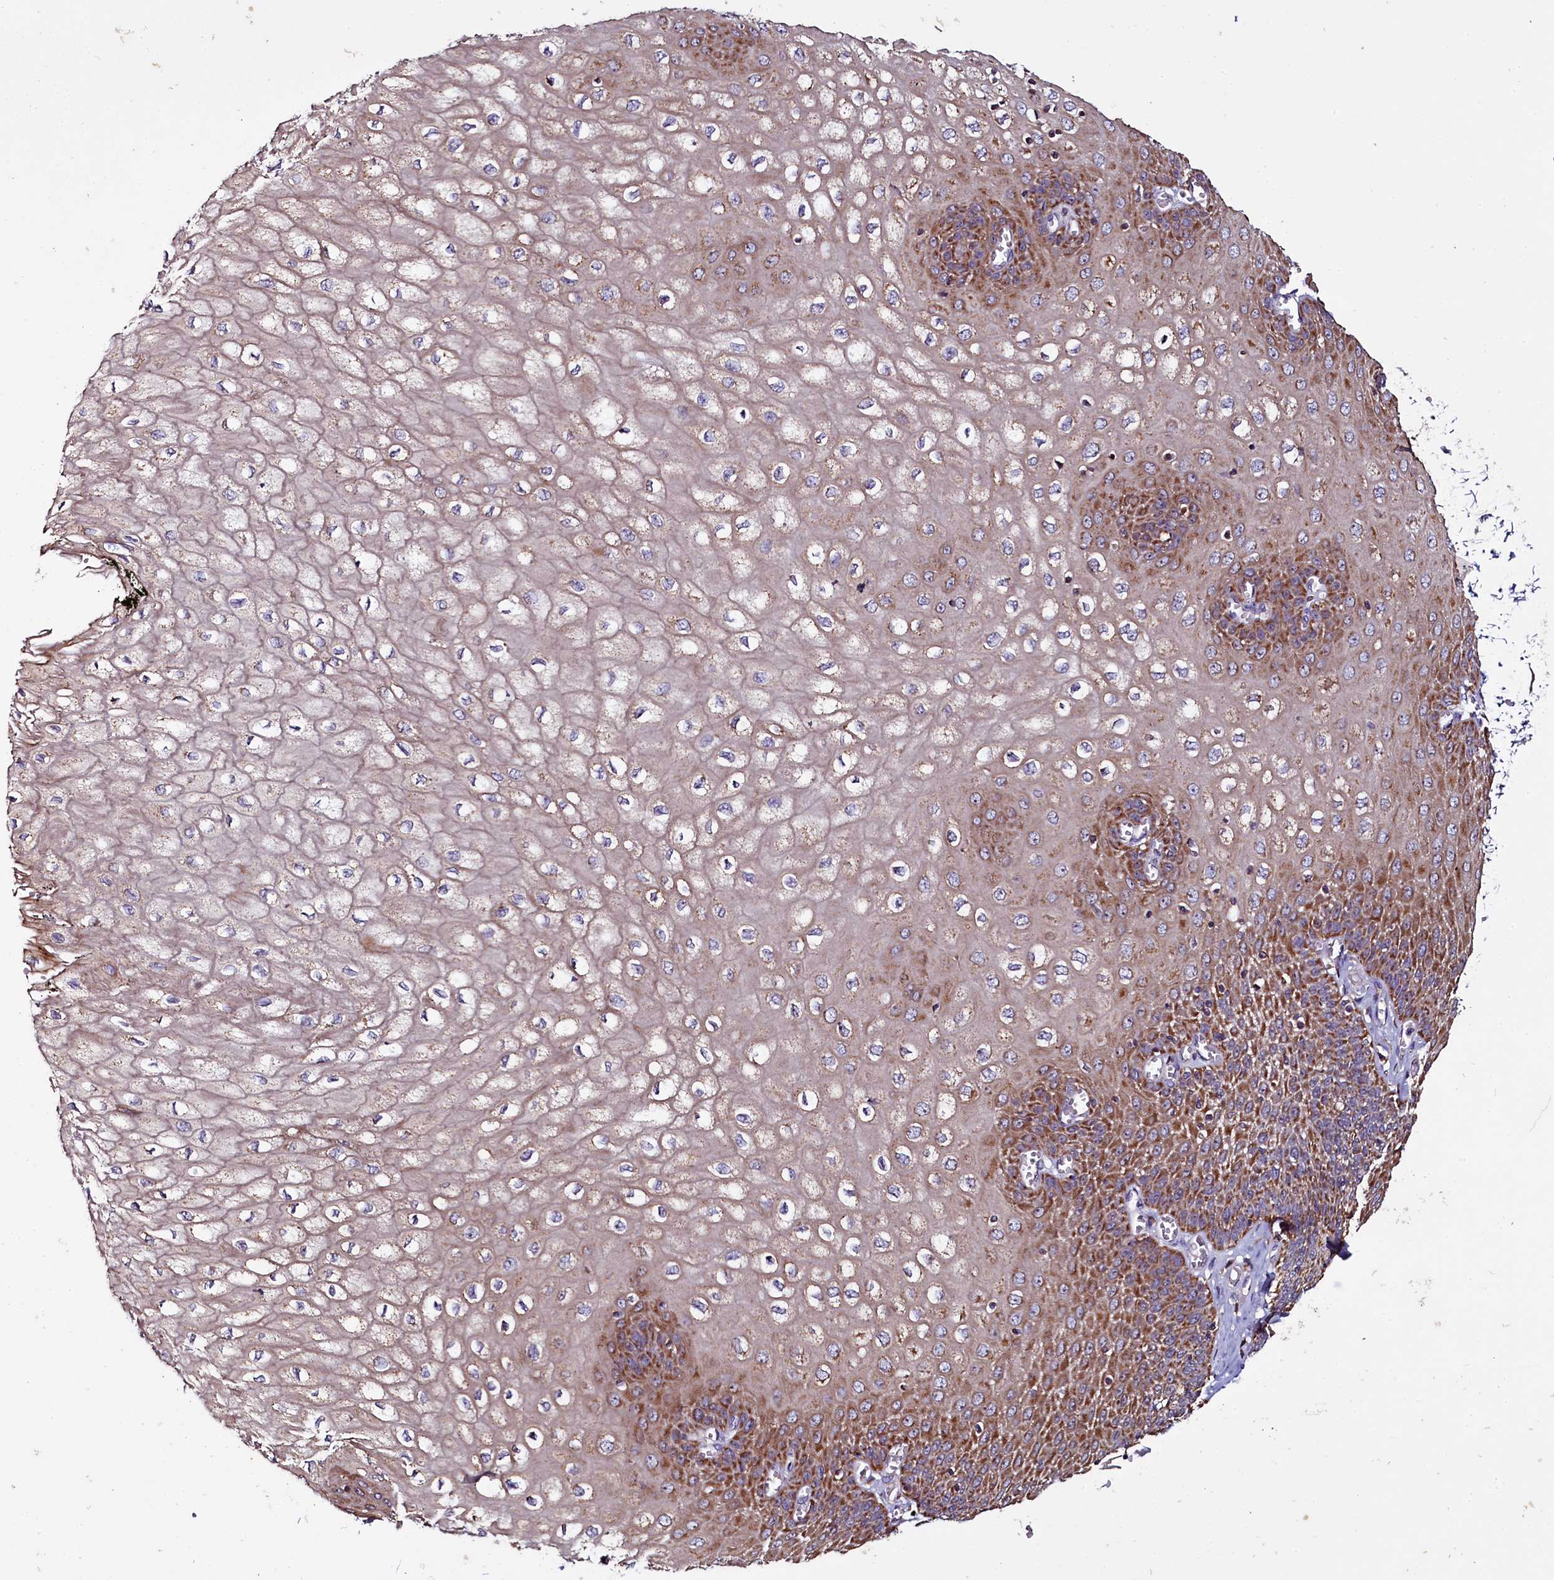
{"staining": {"intensity": "strong", "quantity": ">75%", "location": "cytoplasmic/membranous"}, "tissue": "esophagus", "cell_type": "Squamous epithelial cells", "image_type": "normal", "snomed": [{"axis": "morphology", "description": "Normal tissue, NOS"}, {"axis": "topography", "description": "Esophagus"}], "caption": "Immunohistochemical staining of normal human esophagus shows >75% levels of strong cytoplasmic/membranous protein positivity in about >75% of squamous epithelial cells. (Brightfield microscopy of DAB IHC at high magnification).", "gene": "NAA80", "patient": {"sex": "male", "age": 60}}